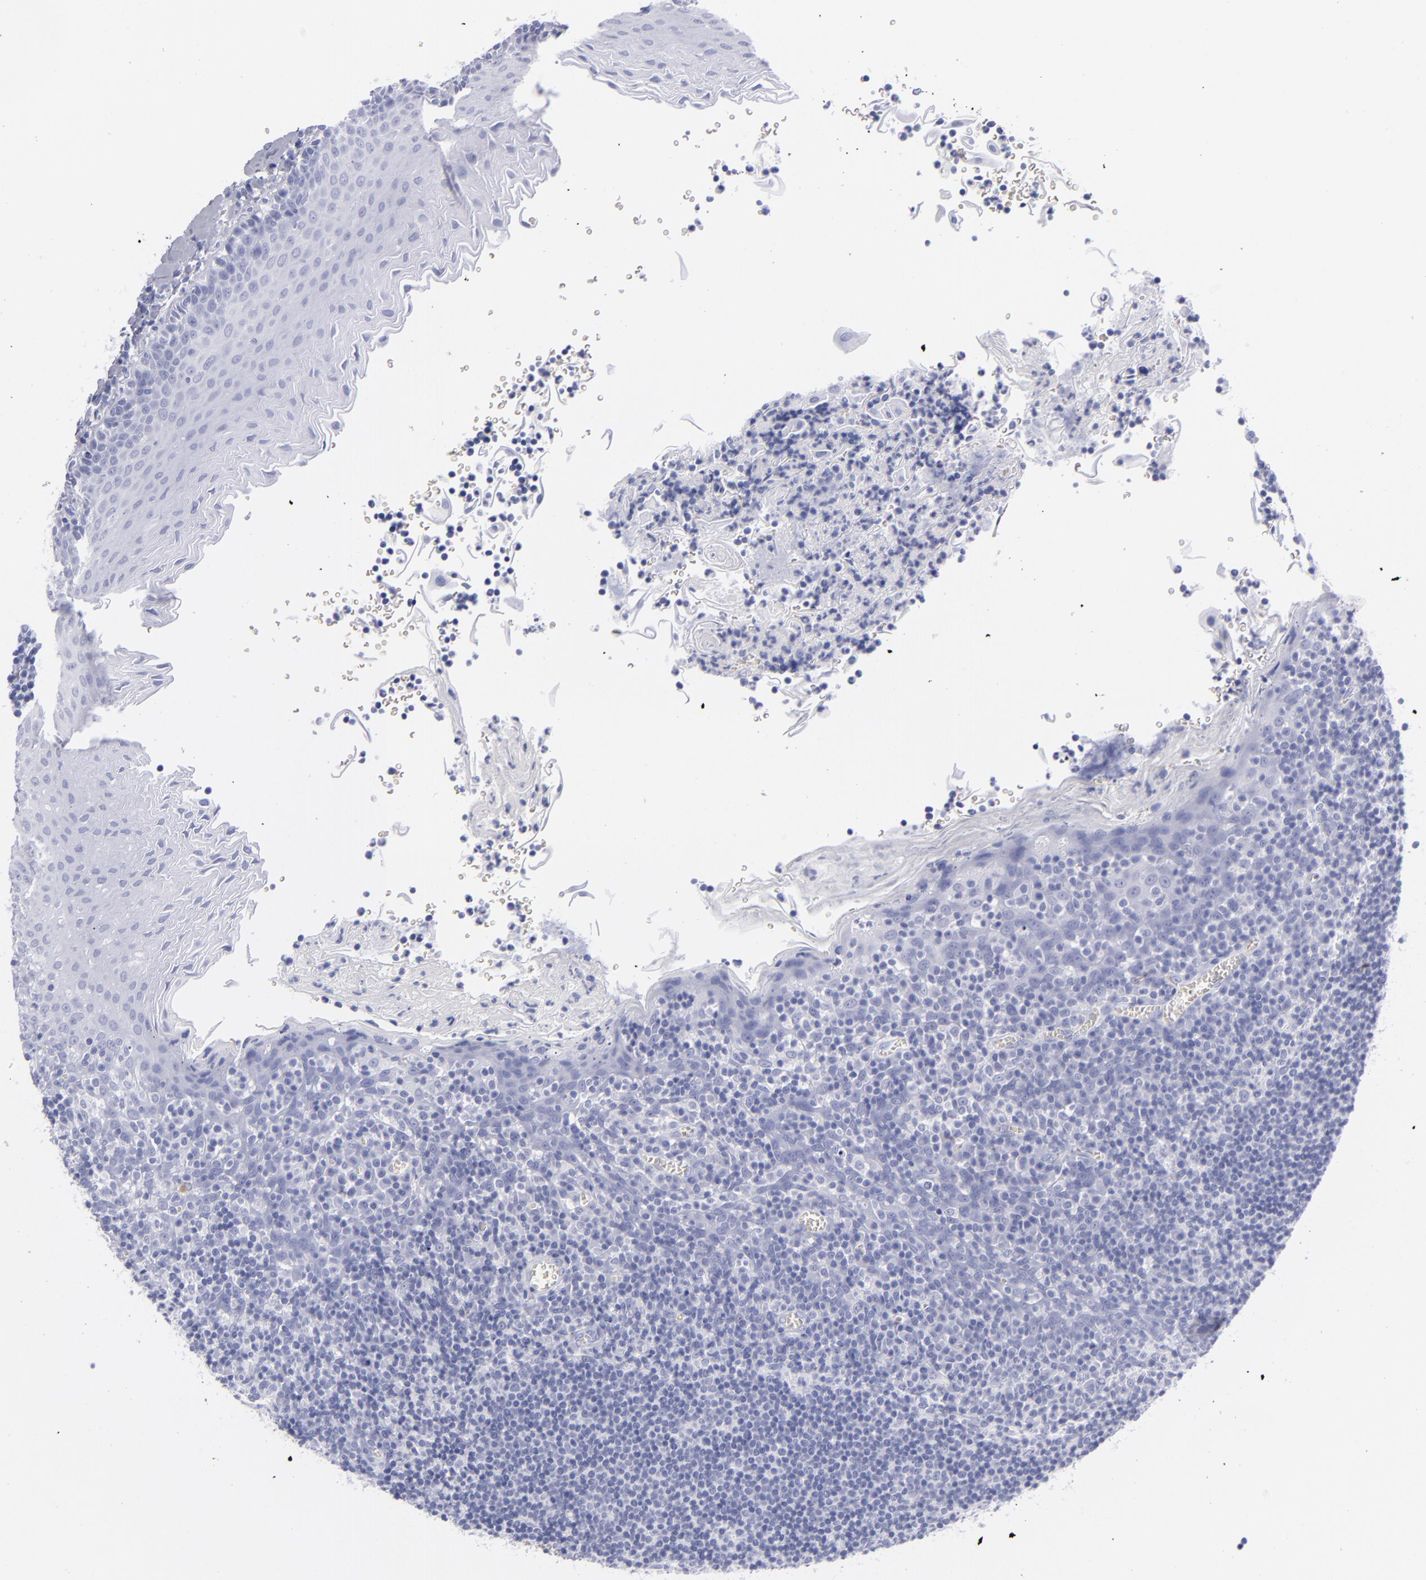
{"staining": {"intensity": "negative", "quantity": "none", "location": "none"}, "tissue": "oral mucosa", "cell_type": "Squamous epithelial cells", "image_type": "normal", "snomed": [{"axis": "morphology", "description": "Normal tissue, NOS"}, {"axis": "topography", "description": "Oral tissue"}], "caption": "Immunohistochemistry (IHC) image of unremarkable human oral mucosa stained for a protein (brown), which demonstrates no staining in squamous epithelial cells. (DAB IHC, high magnification).", "gene": "VIL1", "patient": {"sex": "male", "age": 20}}